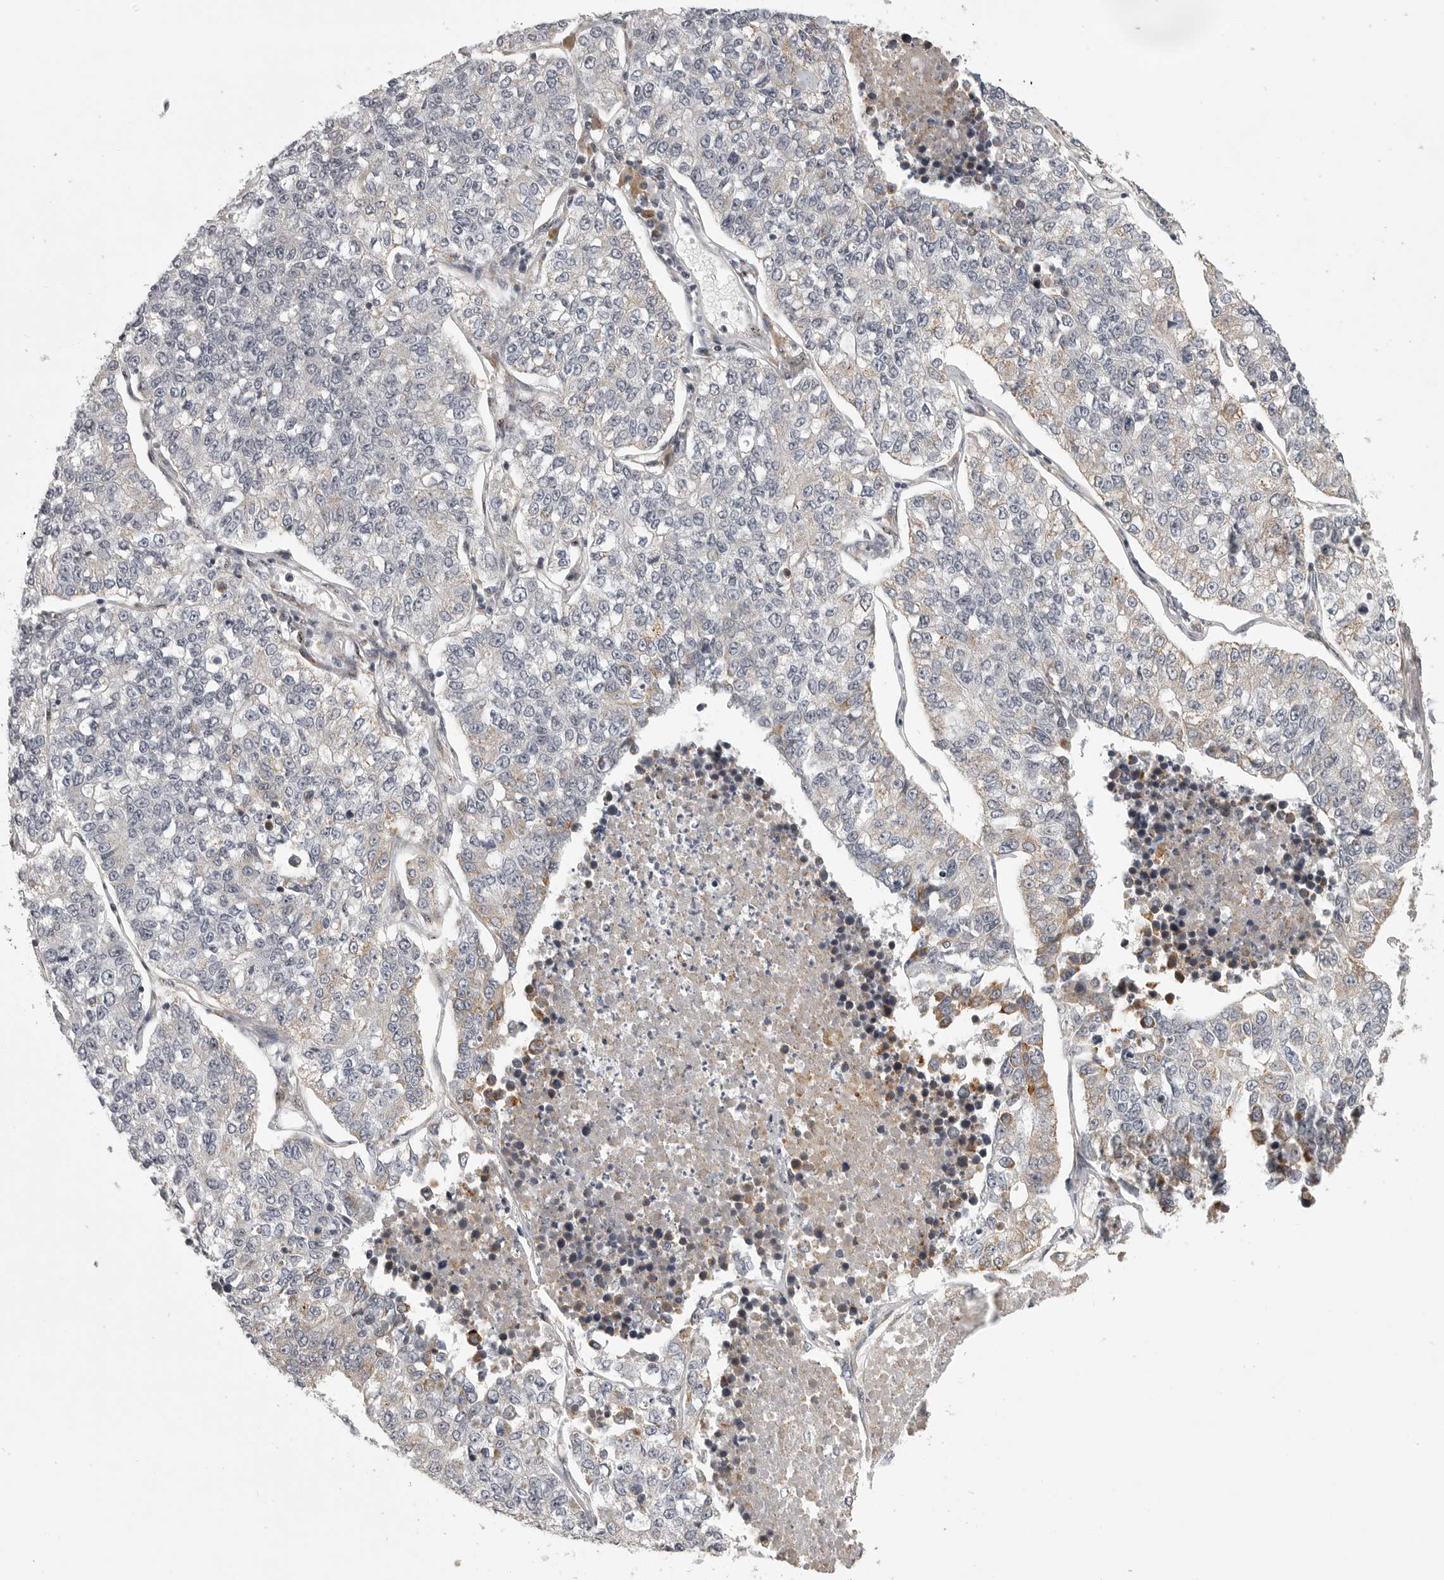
{"staining": {"intensity": "negative", "quantity": "none", "location": "none"}, "tissue": "lung cancer", "cell_type": "Tumor cells", "image_type": "cancer", "snomed": [{"axis": "morphology", "description": "Adenocarcinoma, NOS"}, {"axis": "topography", "description": "Lung"}], "caption": "This photomicrograph is of lung cancer (adenocarcinoma) stained with IHC to label a protein in brown with the nuclei are counter-stained blue. There is no staining in tumor cells.", "gene": "POLE2", "patient": {"sex": "male", "age": 49}}